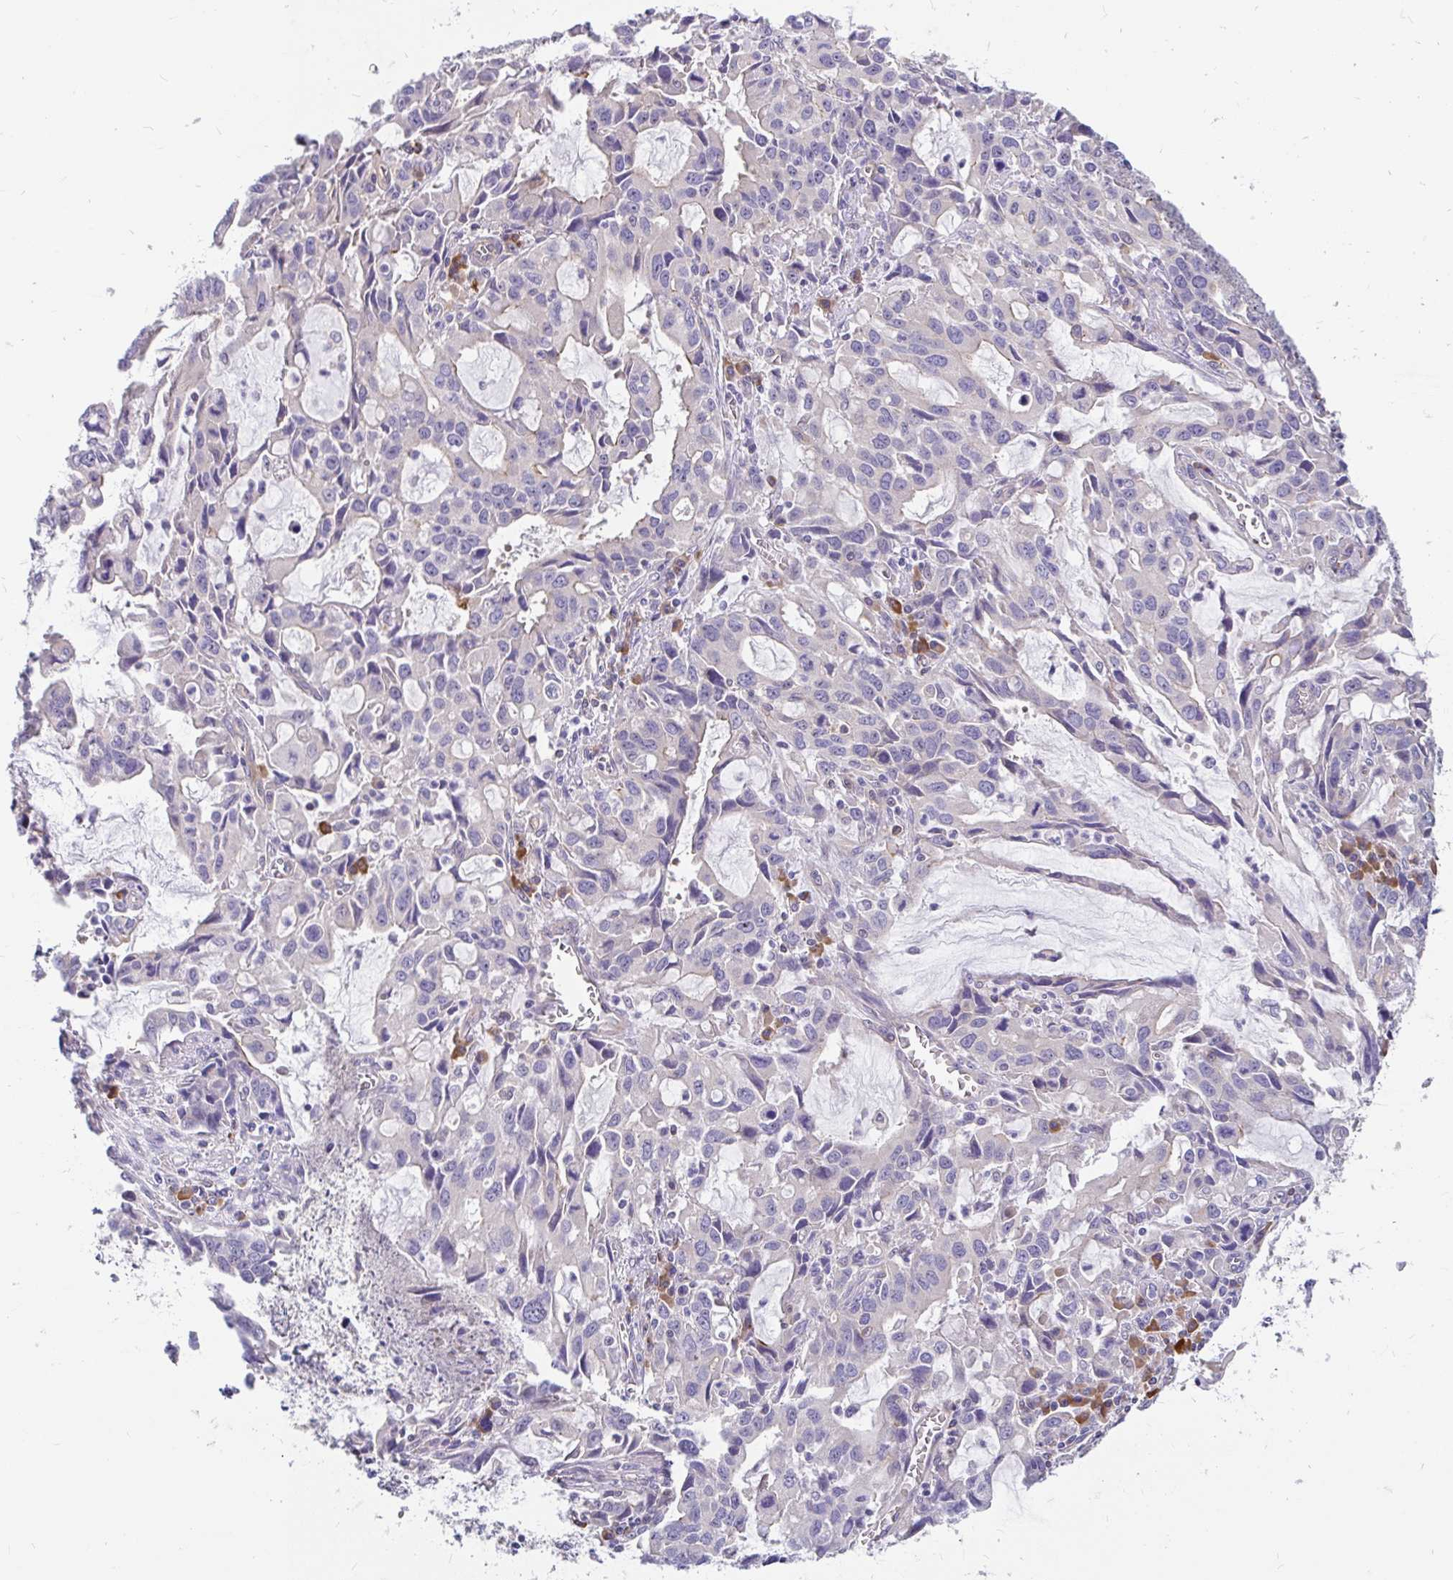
{"staining": {"intensity": "negative", "quantity": "none", "location": "none"}, "tissue": "stomach cancer", "cell_type": "Tumor cells", "image_type": "cancer", "snomed": [{"axis": "morphology", "description": "Adenocarcinoma, NOS"}, {"axis": "topography", "description": "Stomach, upper"}], "caption": "This image is of stomach adenocarcinoma stained with IHC to label a protein in brown with the nuclei are counter-stained blue. There is no expression in tumor cells.", "gene": "LRRC26", "patient": {"sex": "male", "age": 85}}